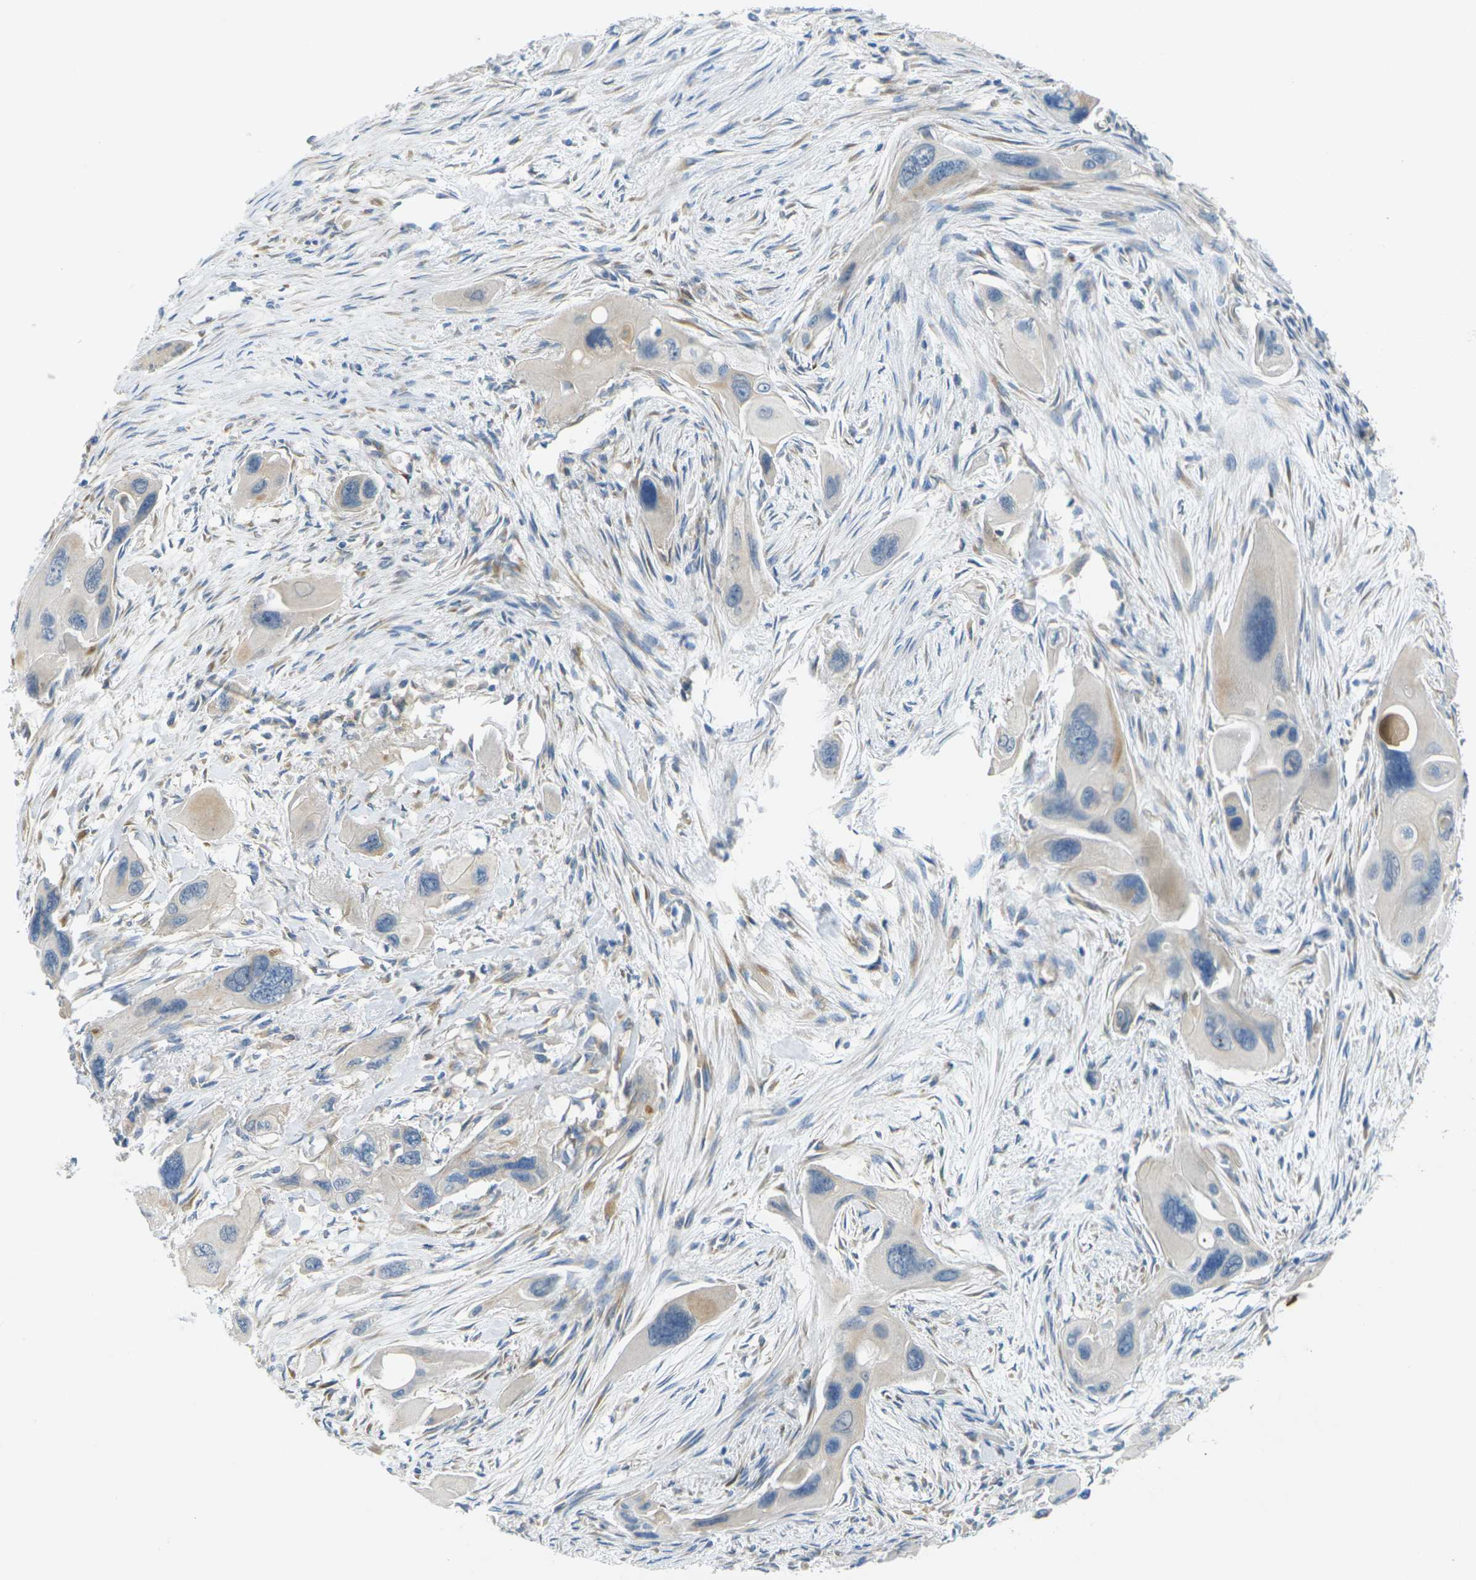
{"staining": {"intensity": "negative", "quantity": "none", "location": "none"}, "tissue": "pancreatic cancer", "cell_type": "Tumor cells", "image_type": "cancer", "snomed": [{"axis": "morphology", "description": "Adenocarcinoma, NOS"}, {"axis": "topography", "description": "Pancreas"}], "caption": "The immunohistochemistry micrograph has no significant staining in tumor cells of pancreatic cancer (adenocarcinoma) tissue.", "gene": "CYP2C8", "patient": {"sex": "male", "age": 73}}